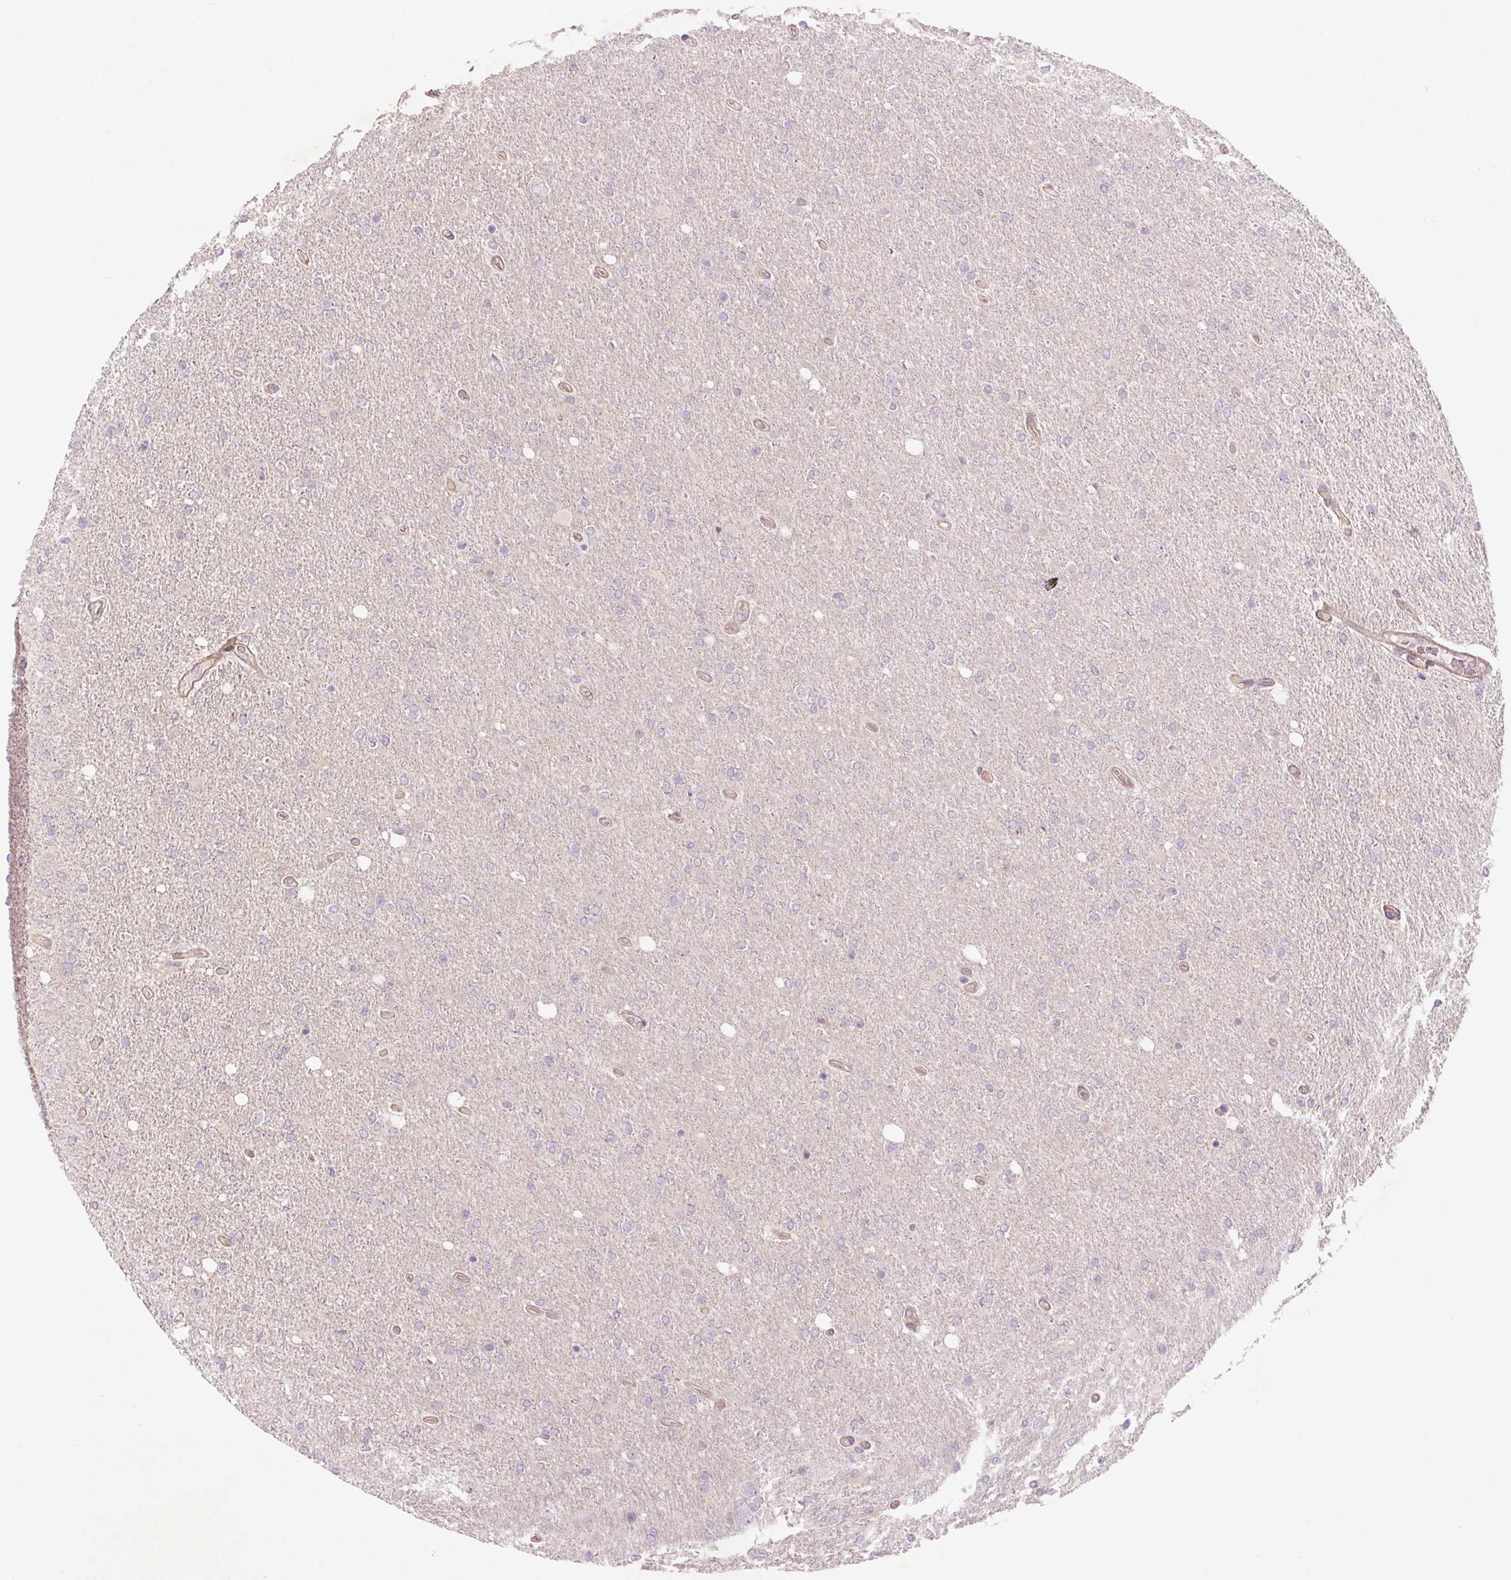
{"staining": {"intensity": "negative", "quantity": "none", "location": "none"}, "tissue": "glioma", "cell_type": "Tumor cells", "image_type": "cancer", "snomed": [{"axis": "morphology", "description": "Glioma, malignant, High grade"}, {"axis": "topography", "description": "Cerebral cortex"}], "caption": "Tumor cells are negative for brown protein staining in glioma.", "gene": "CCSER1", "patient": {"sex": "male", "age": 70}}